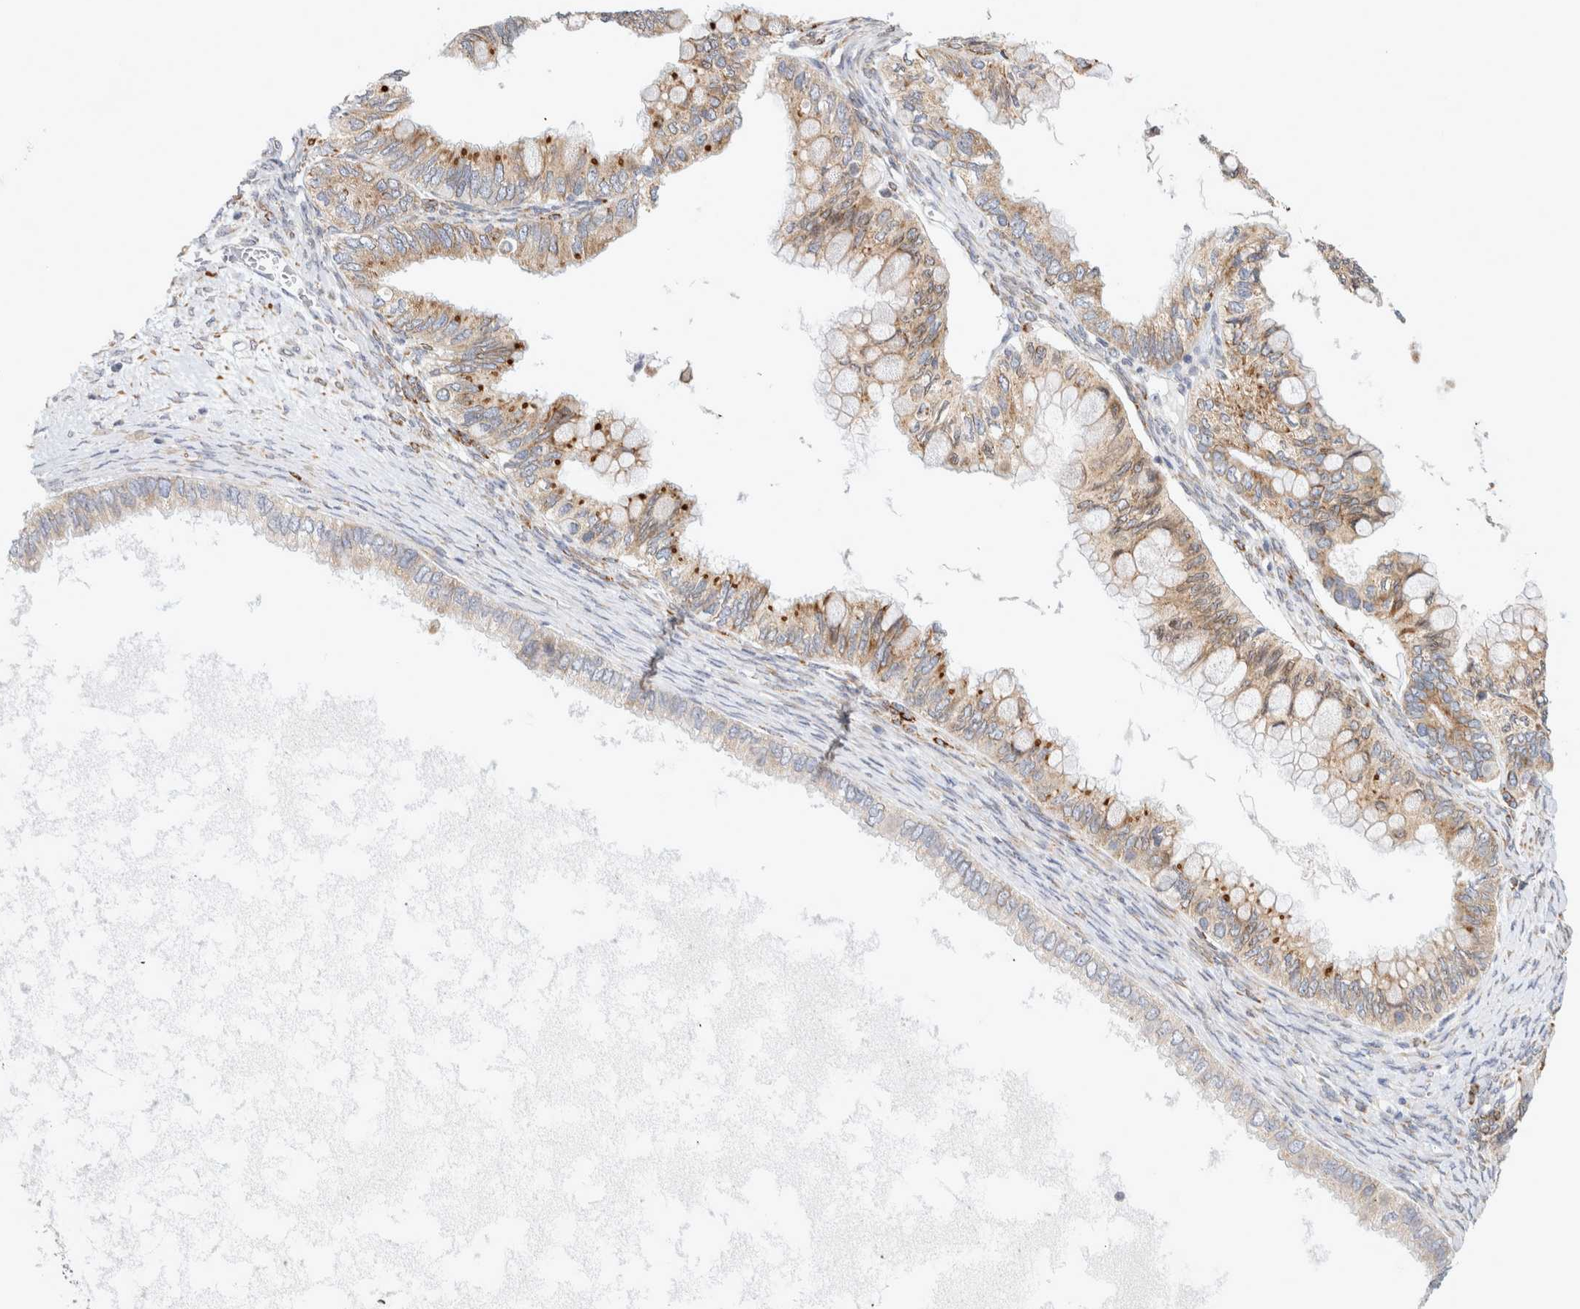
{"staining": {"intensity": "moderate", "quantity": ">75%", "location": "cytoplasmic/membranous"}, "tissue": "ovarian cancer", "cell_type": "Tumor cells", "image_type": "cancer", "snomed": [{"axis": "morphology", "description": "Cystadenocarcinoma, mucinous, NOS"}, {"axis": "topography", "description": "Ovary"}], "caption": "Protein expression by immunohistochemistry (IHC) demonstrates moderate cytoplasmic/membranous positivity in about >75% of tumor cells in ovarian cancer (mucinous cystadenocarcinoma).", "gene": "RPN2", "patient": {"sex": "female", "age": 80}}